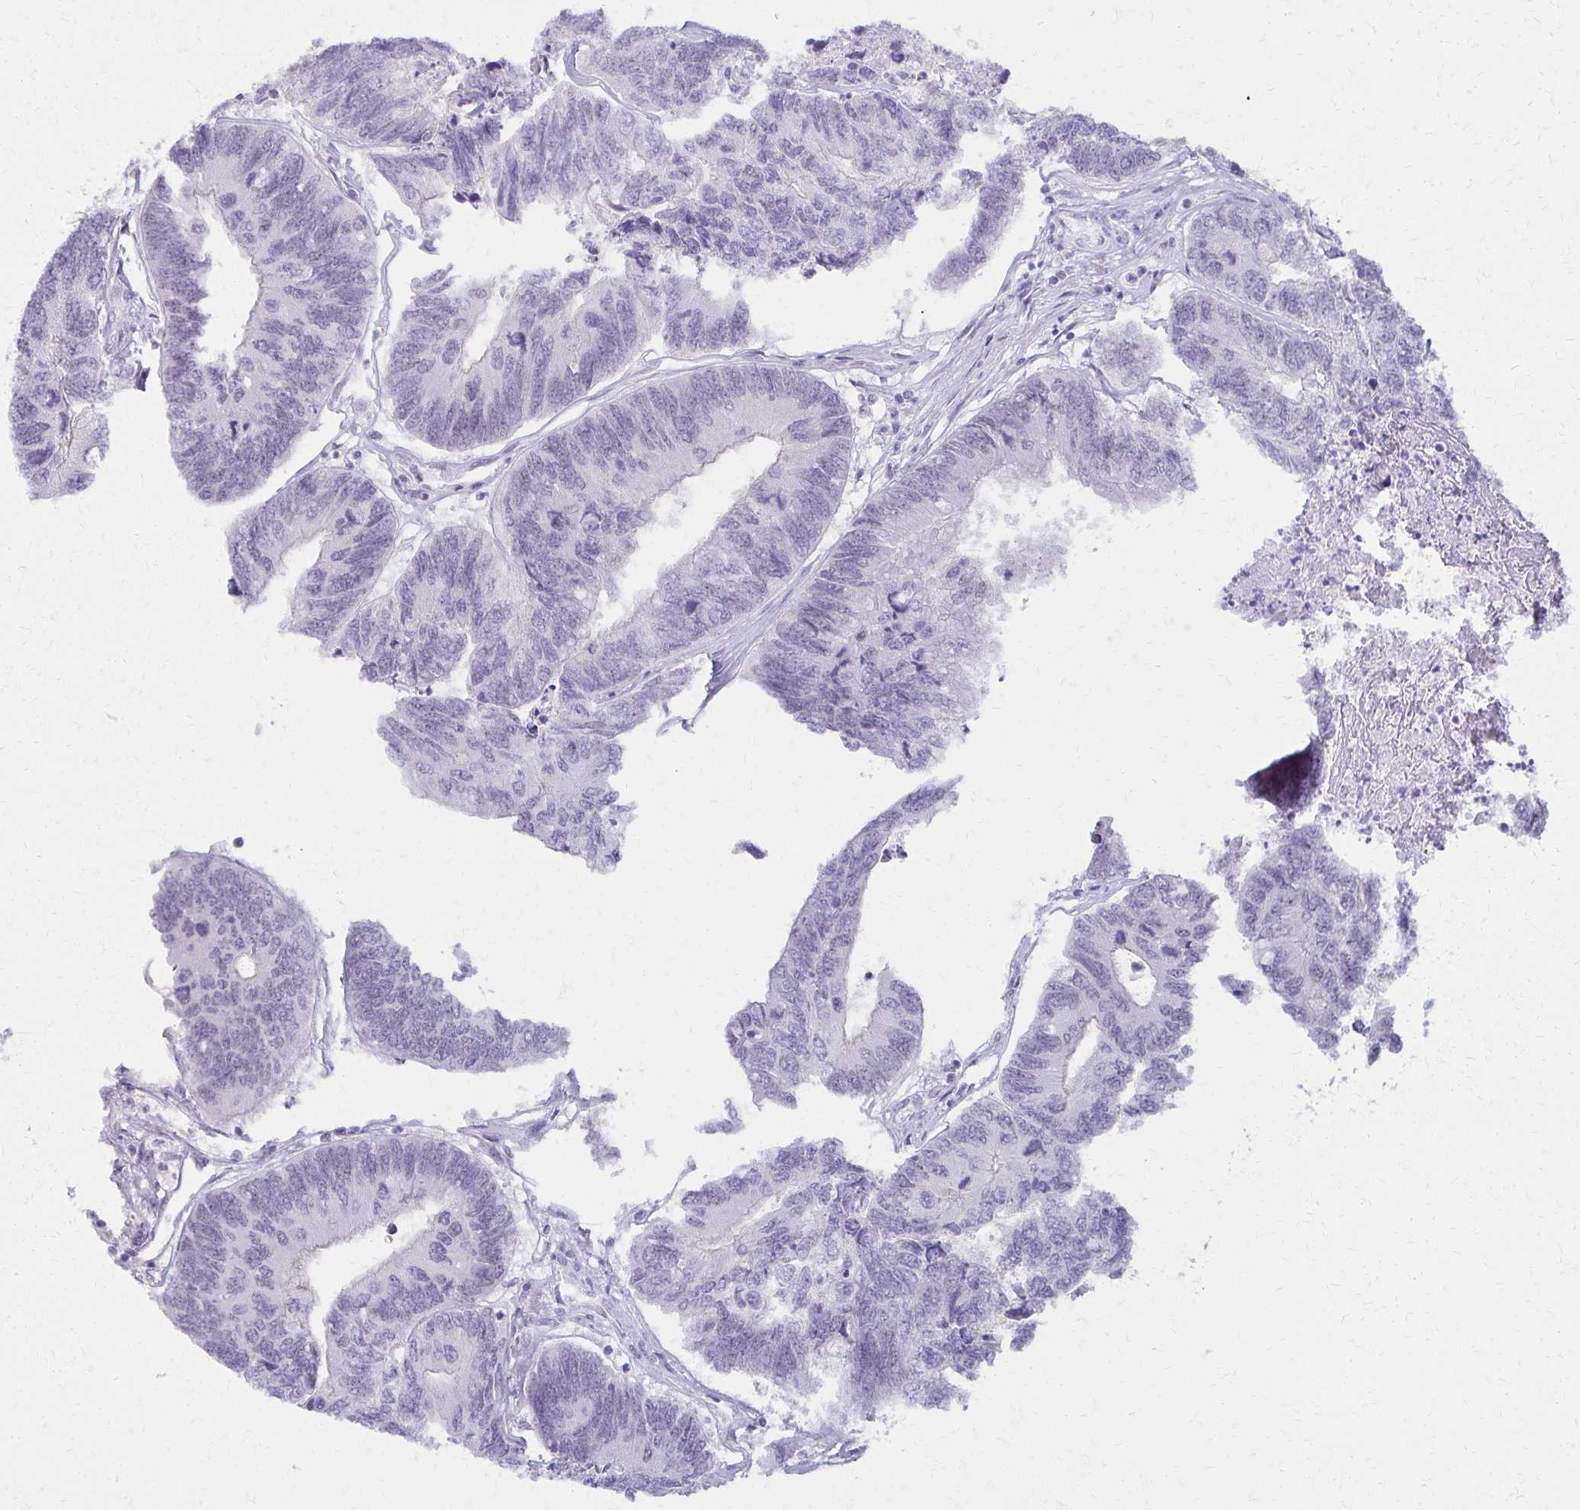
{"staining": {"intensity": "negative", "quantity": "none", "location": "none"}, "tissue": "colorectal cancer", "cell_type": "Tumor cells", "image_type": "cancer", "snomed": [{"axis": "morphology", "description": "Adenocarcinoma, NOS"}, {"axis": "topography", "description": "Colon"}], "caption": "Immunohistochemistry (IHC) of adenocarcinoma (colorectal) displays no staining in tumor cells.", "gene": "MORC4", "patient": {"sex": "female", "age": 67}}